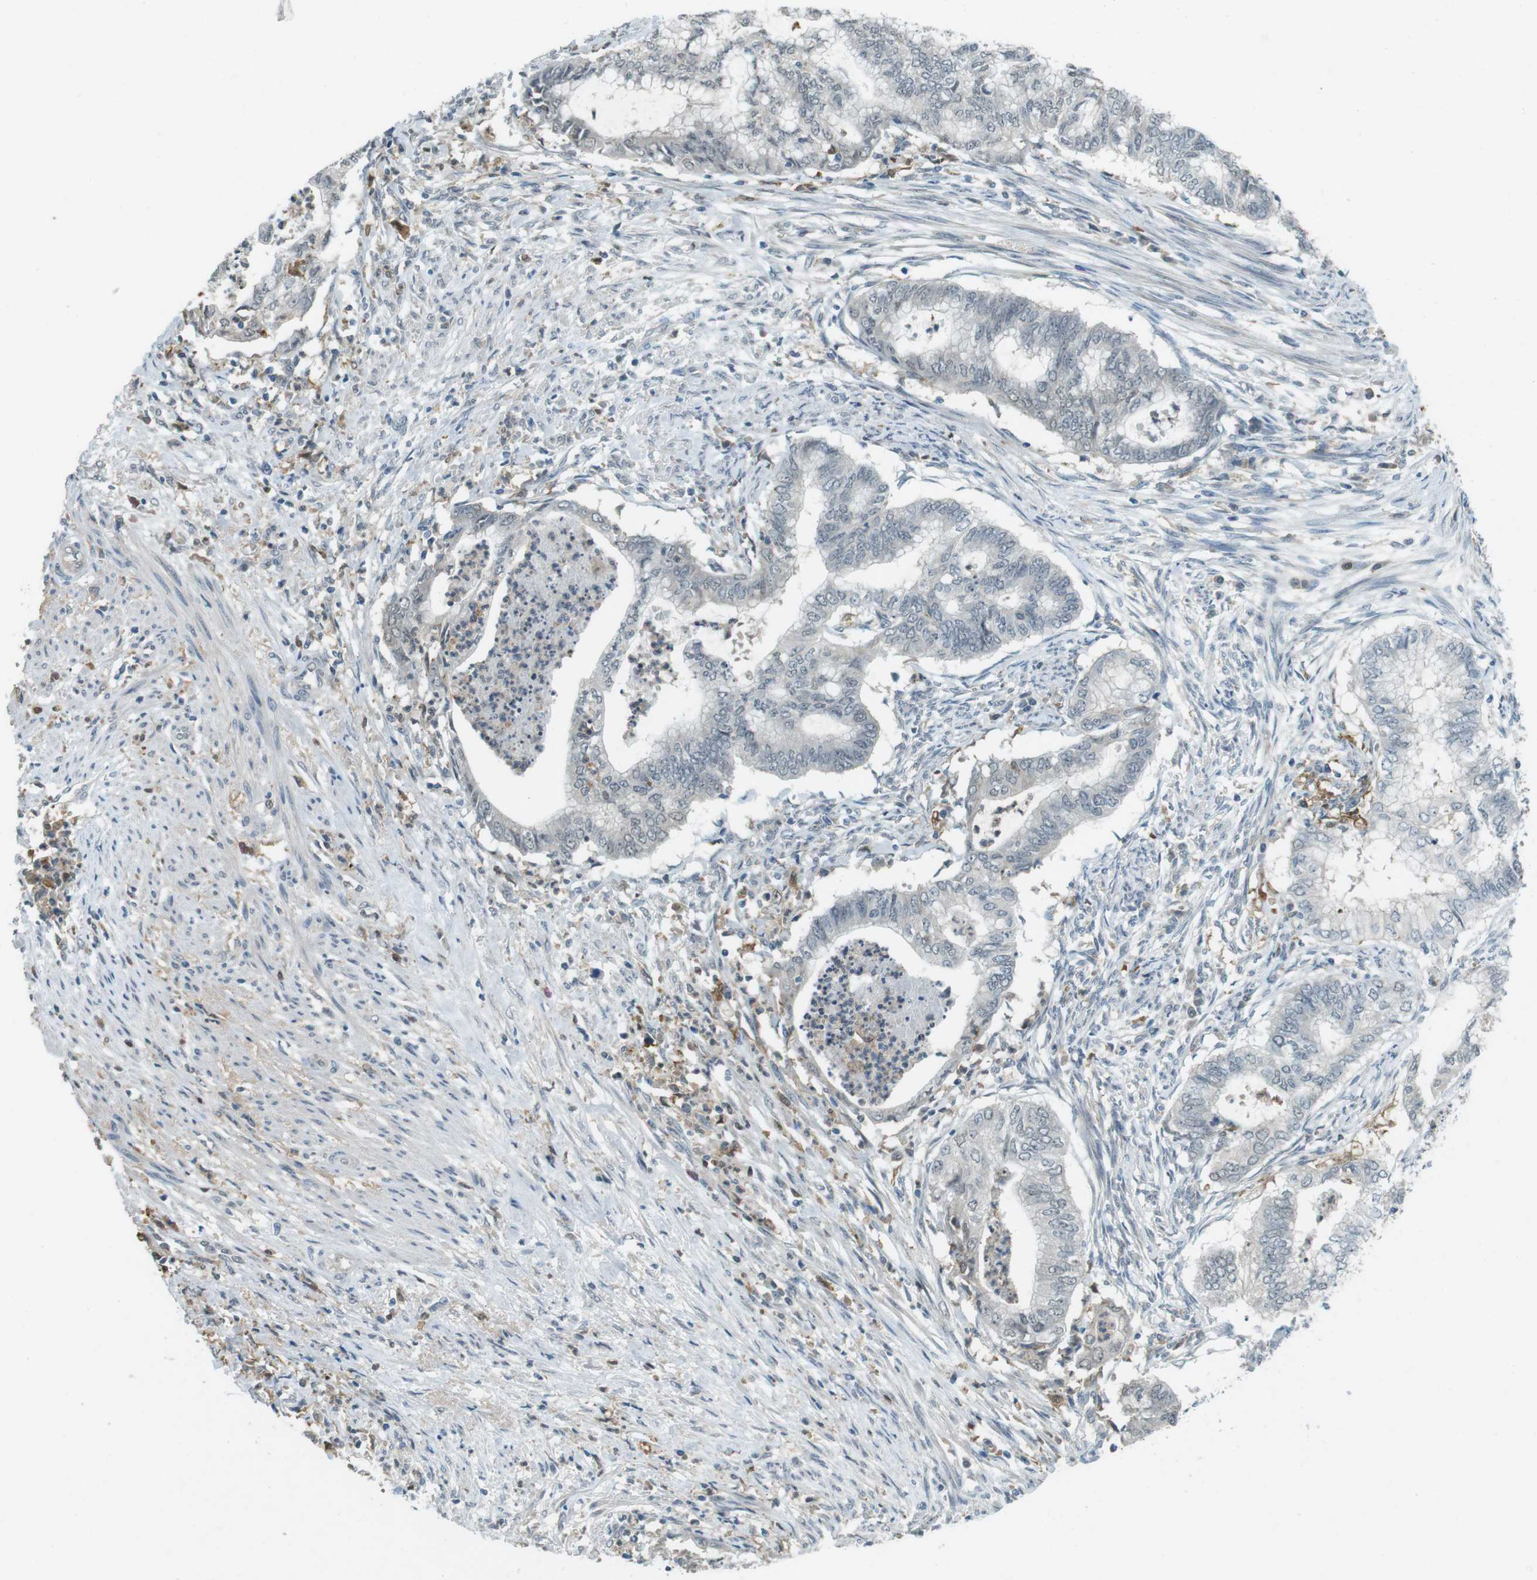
{"staining": {"intensity": "negative", "quantity": "none", "location": "none"}, "tissue": "endometrial cancer", "cell_type": "Tumor cells", "image_type": "cancer", "snomed": [{"axis": "morphology", "description": "Necrosis, NOS"}, {"axis": "morphology", "description": "Adenocarcinoma, NOS"}, {"axis": "topography", "description": "Endometrium"}], "caption": "IHC image of neoplastic tissue: endometrial cancer stained with DAB demonstrates no significant protein staining in tumor cells. (DAB immunohistochemistry (IHC), high magnification).", "gene": "CDK14", "patient": {"sex": "female", "age": 79}}